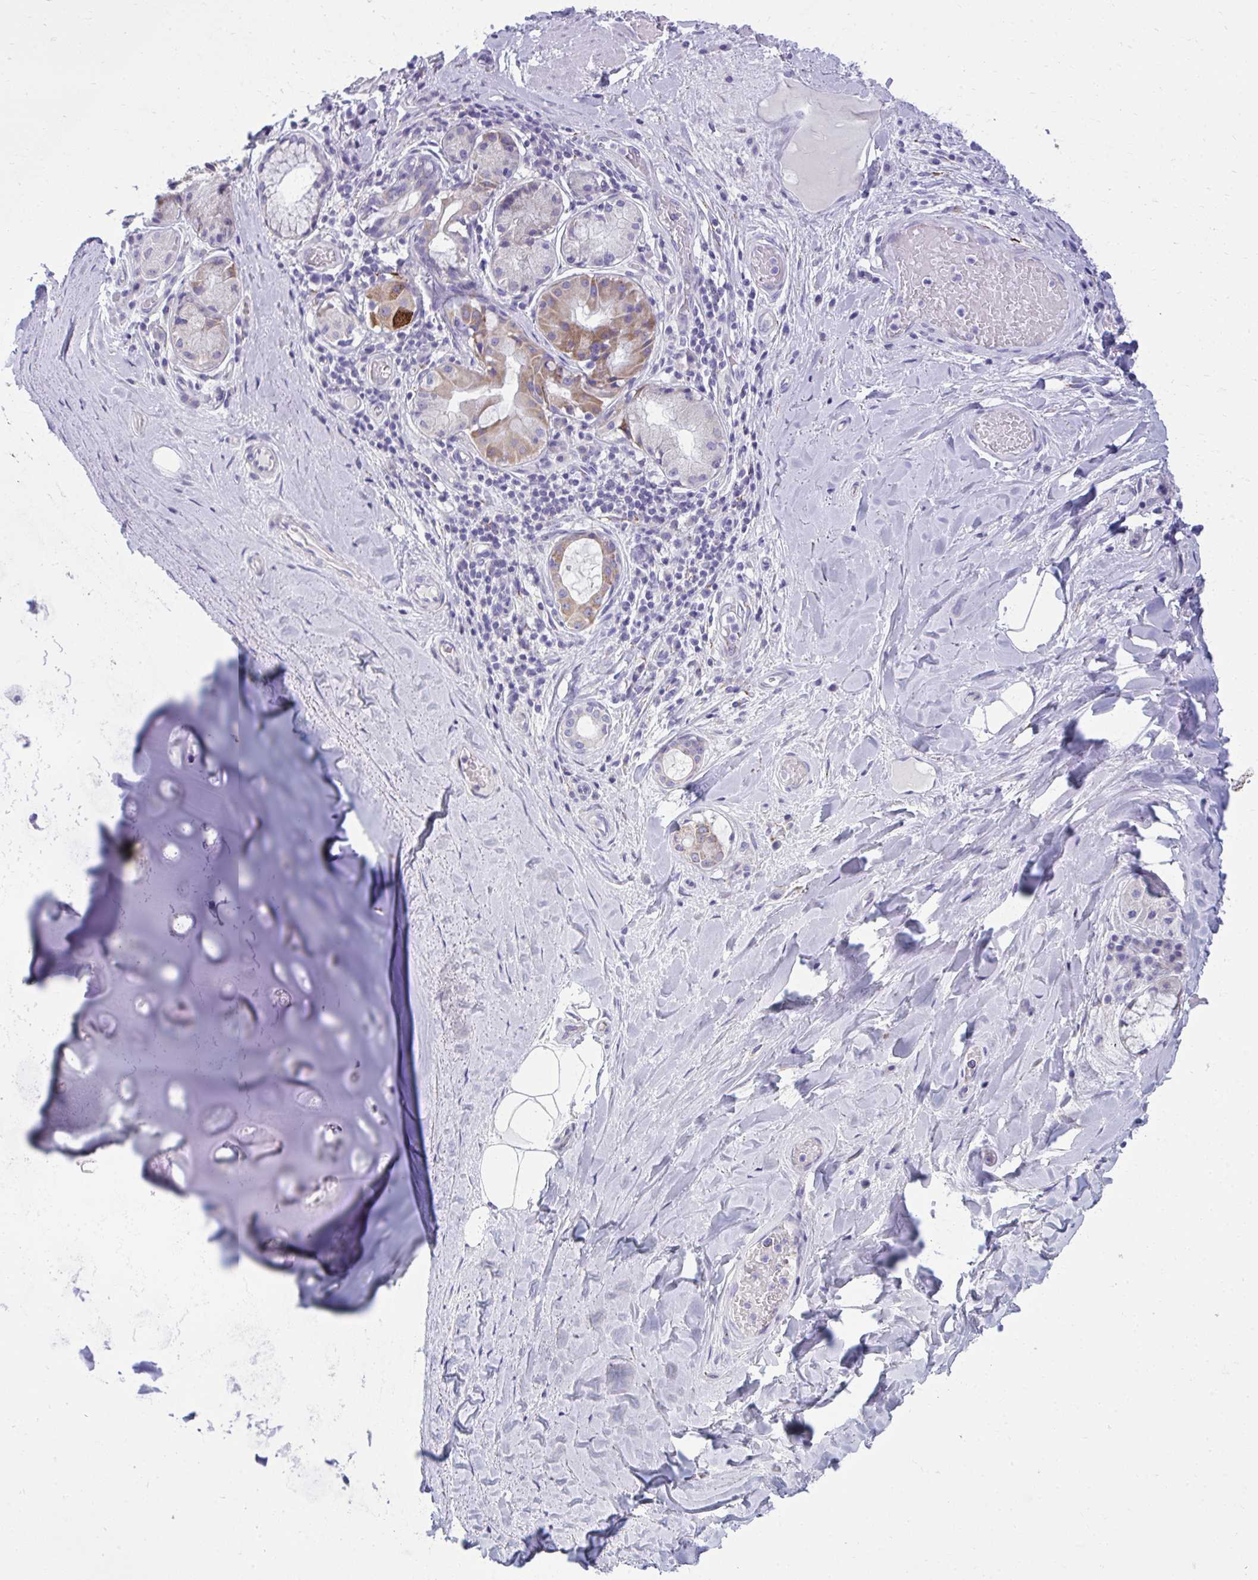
{"staining": {"intensity": "negative", "quantity": "none", "location": "none"}, "tissue": "adipose tissue", "cell_type": "Adipocytes", "image_type": "normal", "snomed": [{"axis": "morphology", "description": "Normal tissue, NOS"}, {"axis": "topography", "description": "Cartilage tissue"}, {"axis": "topography", "description": "Bronchus"}], "caption": "Unremarkable adipose tissue was stained to show a protein in brown. There is no significant positivity in adipocytes. (Stains: DAB IHC with hematoxylin counter stain, Microscopy: brightfield microscopy at high magnification).", "gene": "AIG1", "patient": {"sex": "male", "age": 64}}